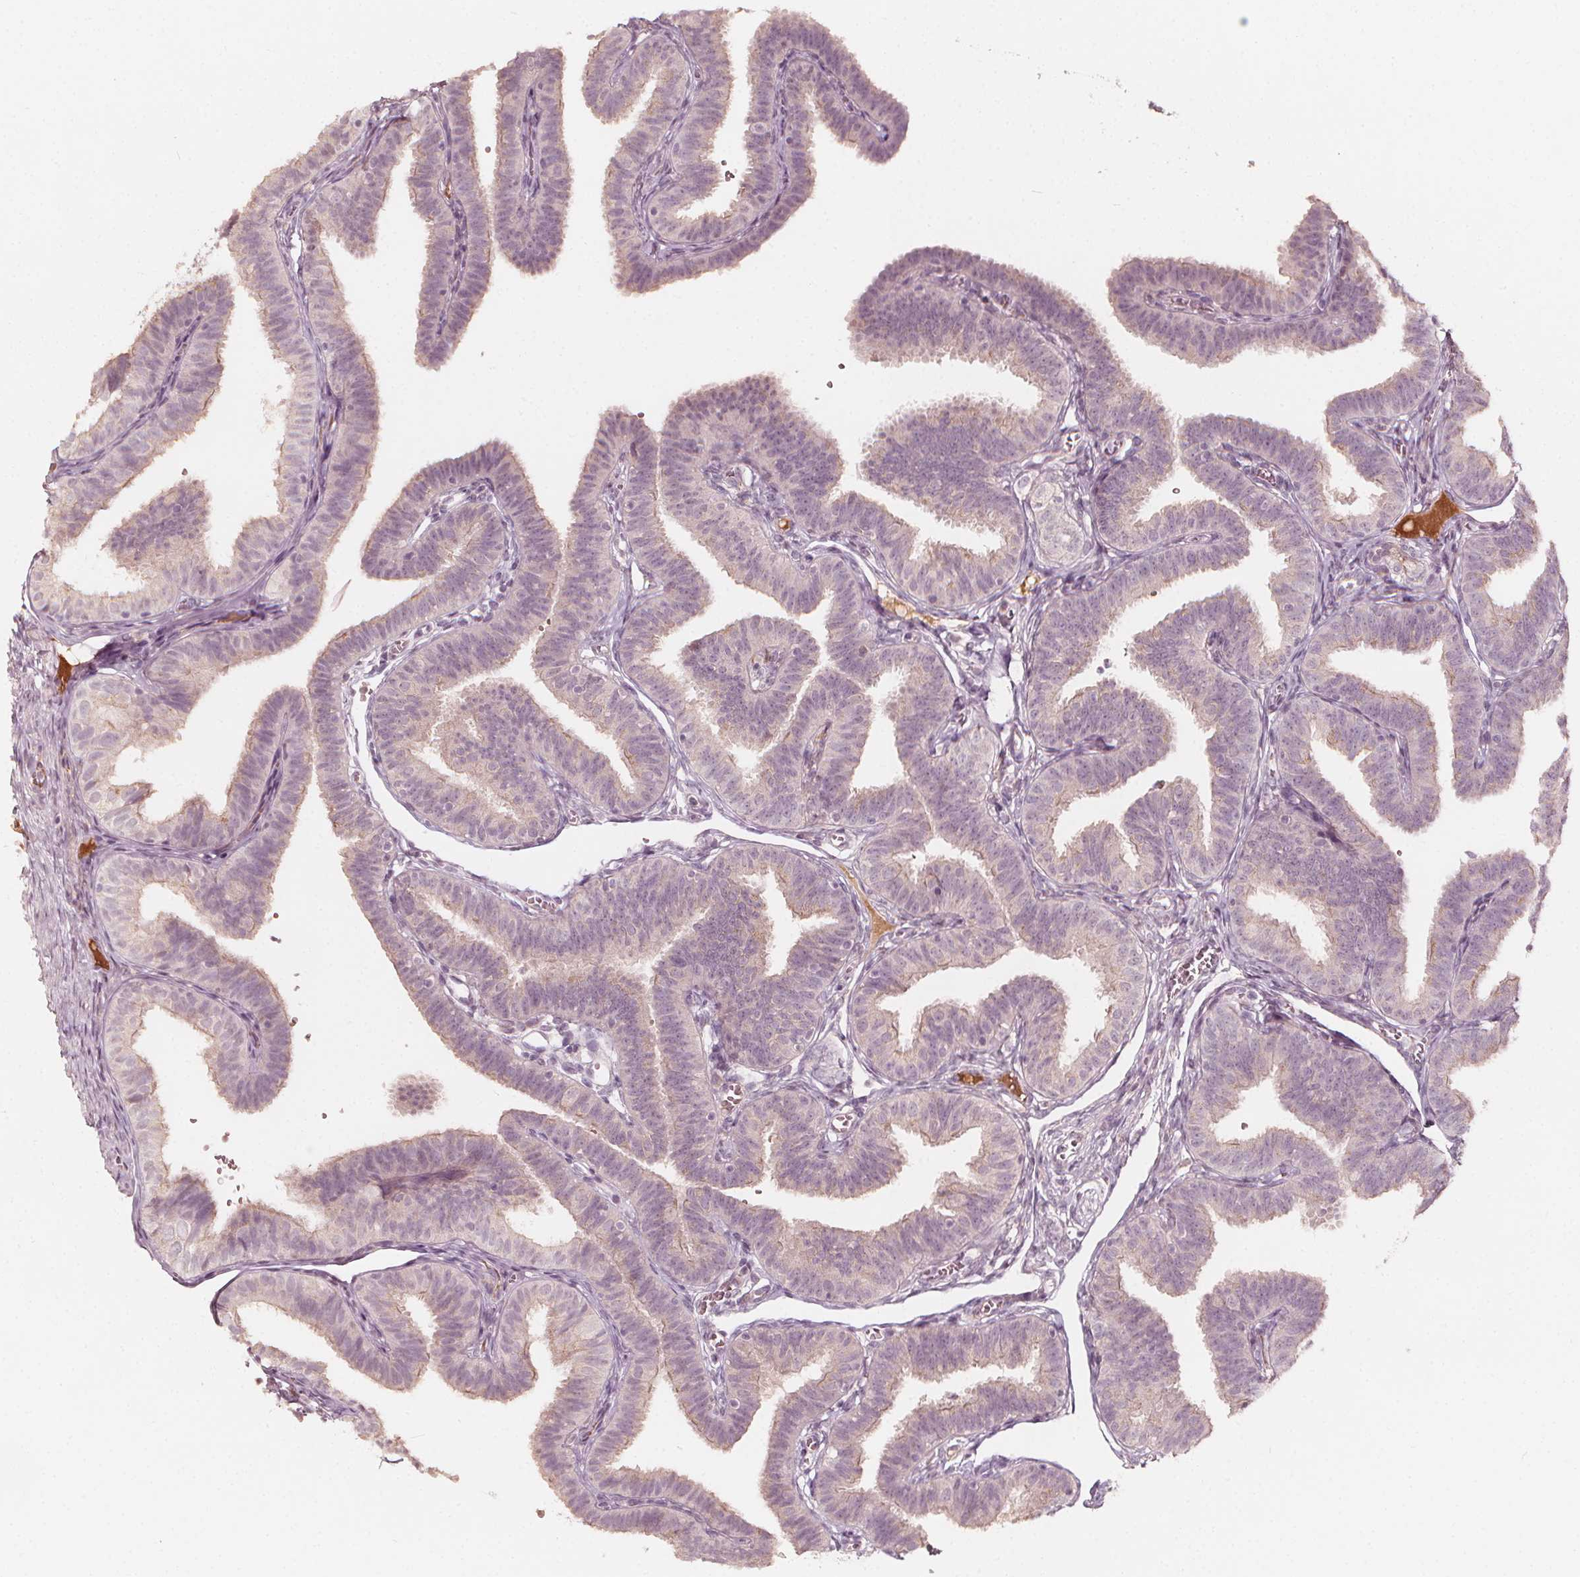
{"staining": {"intensity": "weak", "quantity": "25%-75%", "location": "cytoplasmic/membranous"}, "tissue": "fallopian tube", "cell_type": "Glandular cells", "image_type": "normal", "snomed": [{"axis": "morphology", "description": "Normal tissue, NOS"}, {"axis": "topography", "description": "Fallopian tube"}], "caption": "Protein analysis of normal fallopian tube exhibits weak cytoplasmic/membranous expression in approximately 25%-75% of glandular cells.", "gene": "NPC1L1", "patient": {"sex": "female", "age": 25}}